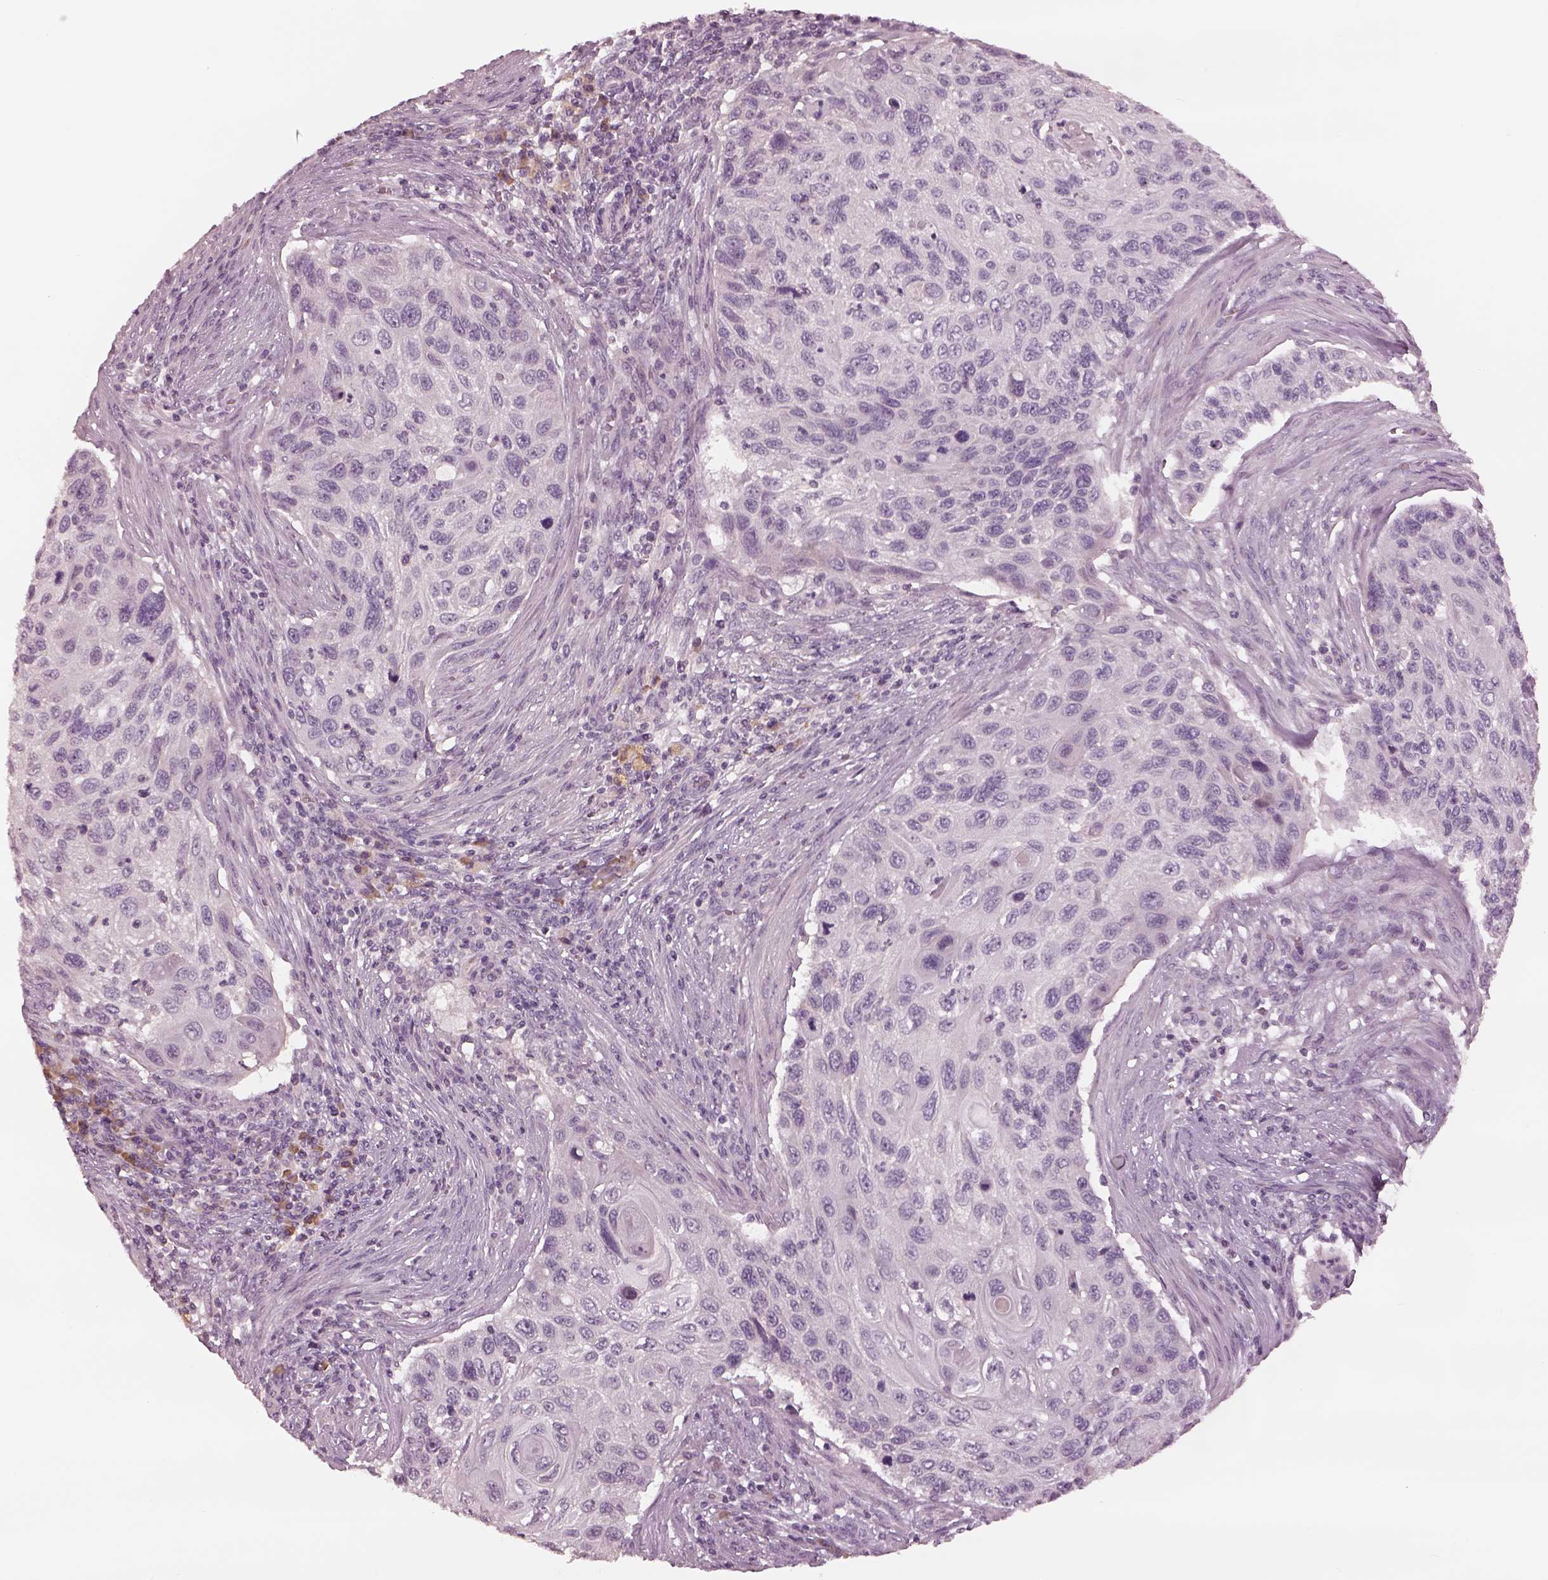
{"staining": {"intensity": "negative", "quantity": "none", "location": "none"}, "tissue": "cervical cancer", "cell_type": "Tumor cells", "image_type": "cancer", "snomed": [{"axis": "morphology", "description": "Squamous cell carcinoma, NOS"}, {"axis": "topography", "description": "Cervix"}], "caption": "Squamous cell carcinoma (cervical) was stained to show a protein in brown. There is no significant positivity in tumor cells. Nuclei are stained in blue.", "gene": "MIA", "patient": {"sex": "female", "age": 70}}